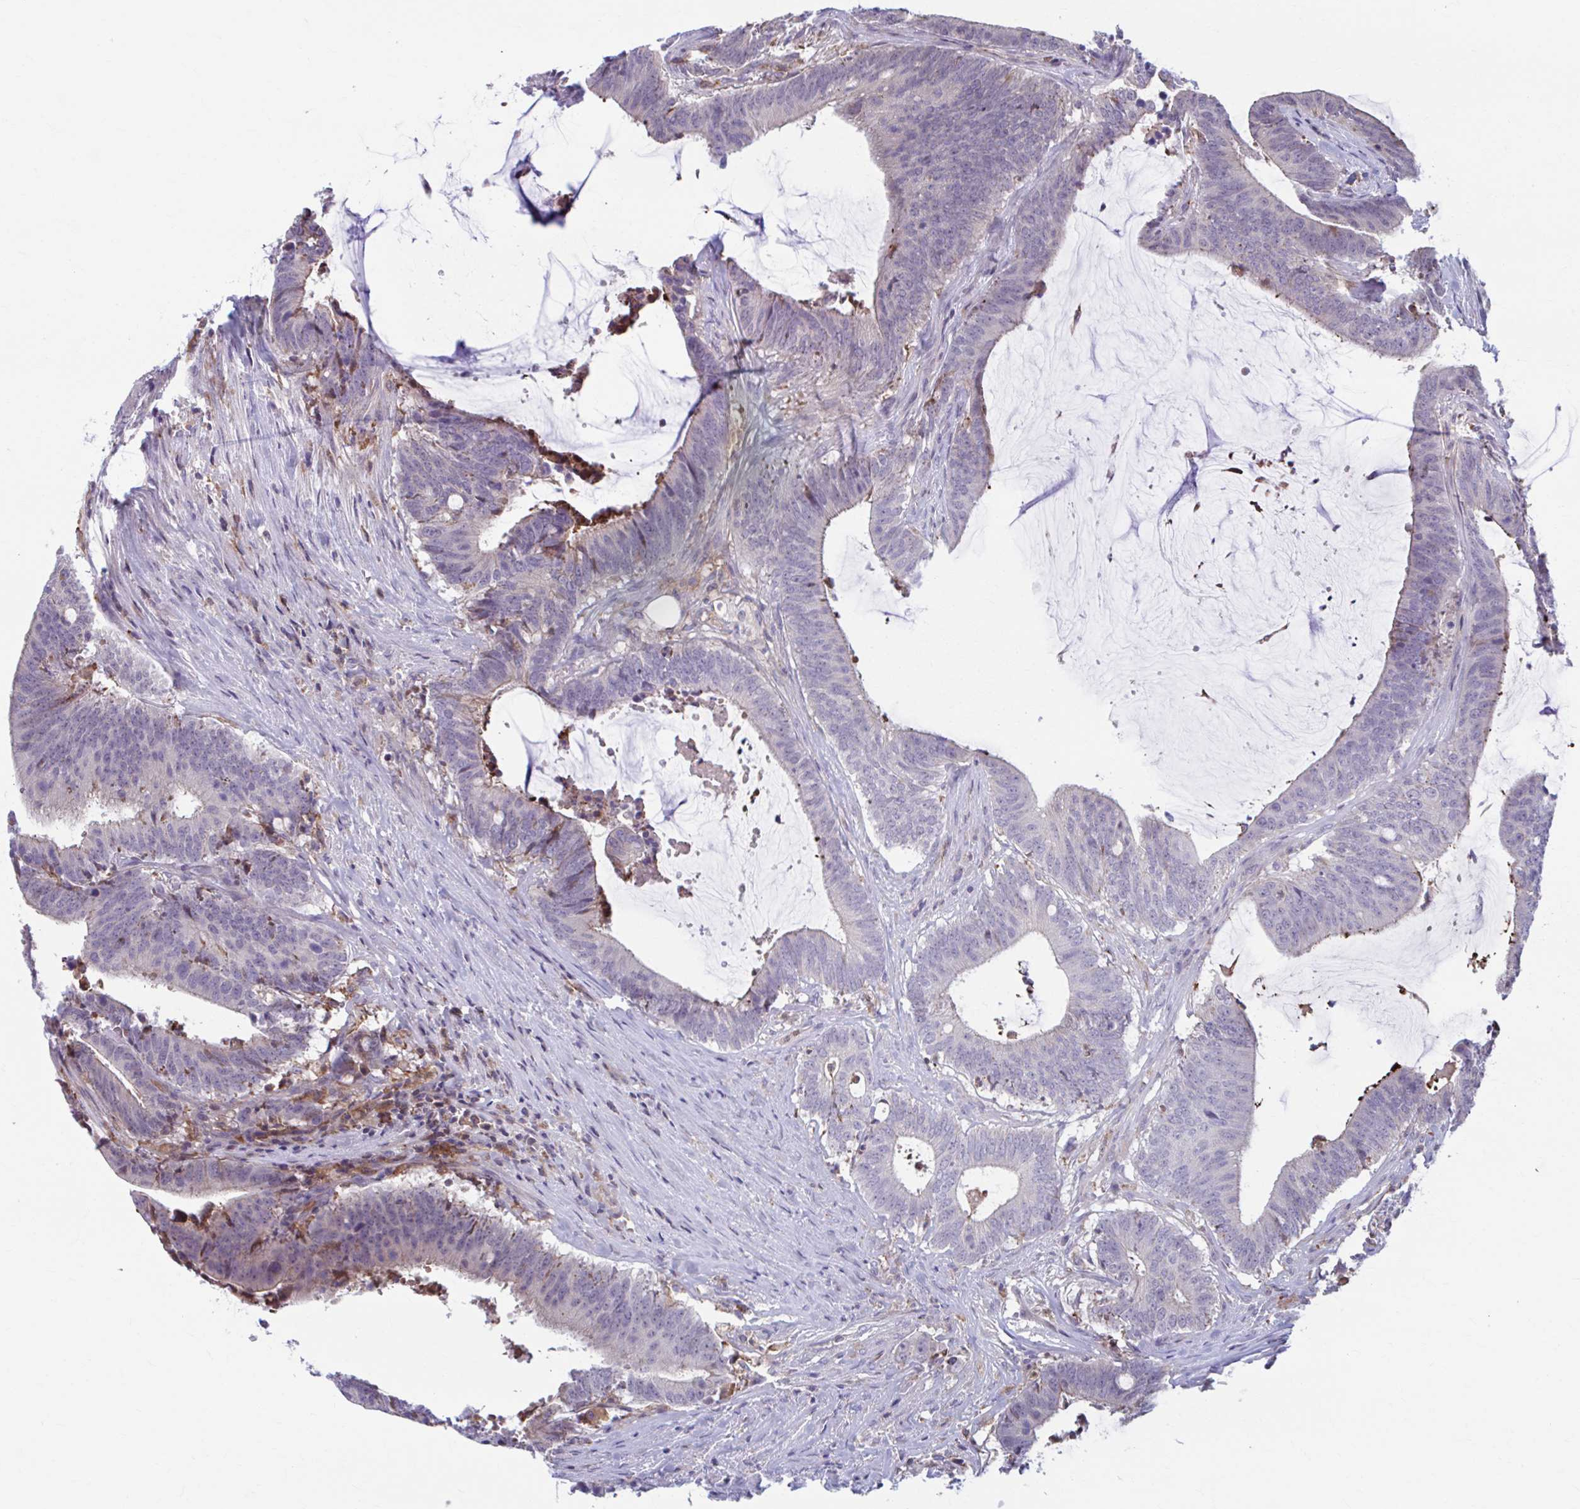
{"staining": {"intensity": "negative", "quantity": "none", "location": "none"}, "tissue": "colorectal cancer", "cell_type": "Tumor cells", "image_type": "cancer", "snomed": [{"axis": "morphology", "description": "Adenocarcinoma, NOS"}, {"axis": "topography", "description": "Colon"}], "caption": "Immunohistochemical staining of human adenocarcinoma (colorectal) reveals no significant expression in tumor cells.", "gene": "ADAT3", "patient": {"sex": "female", "age": 43}}